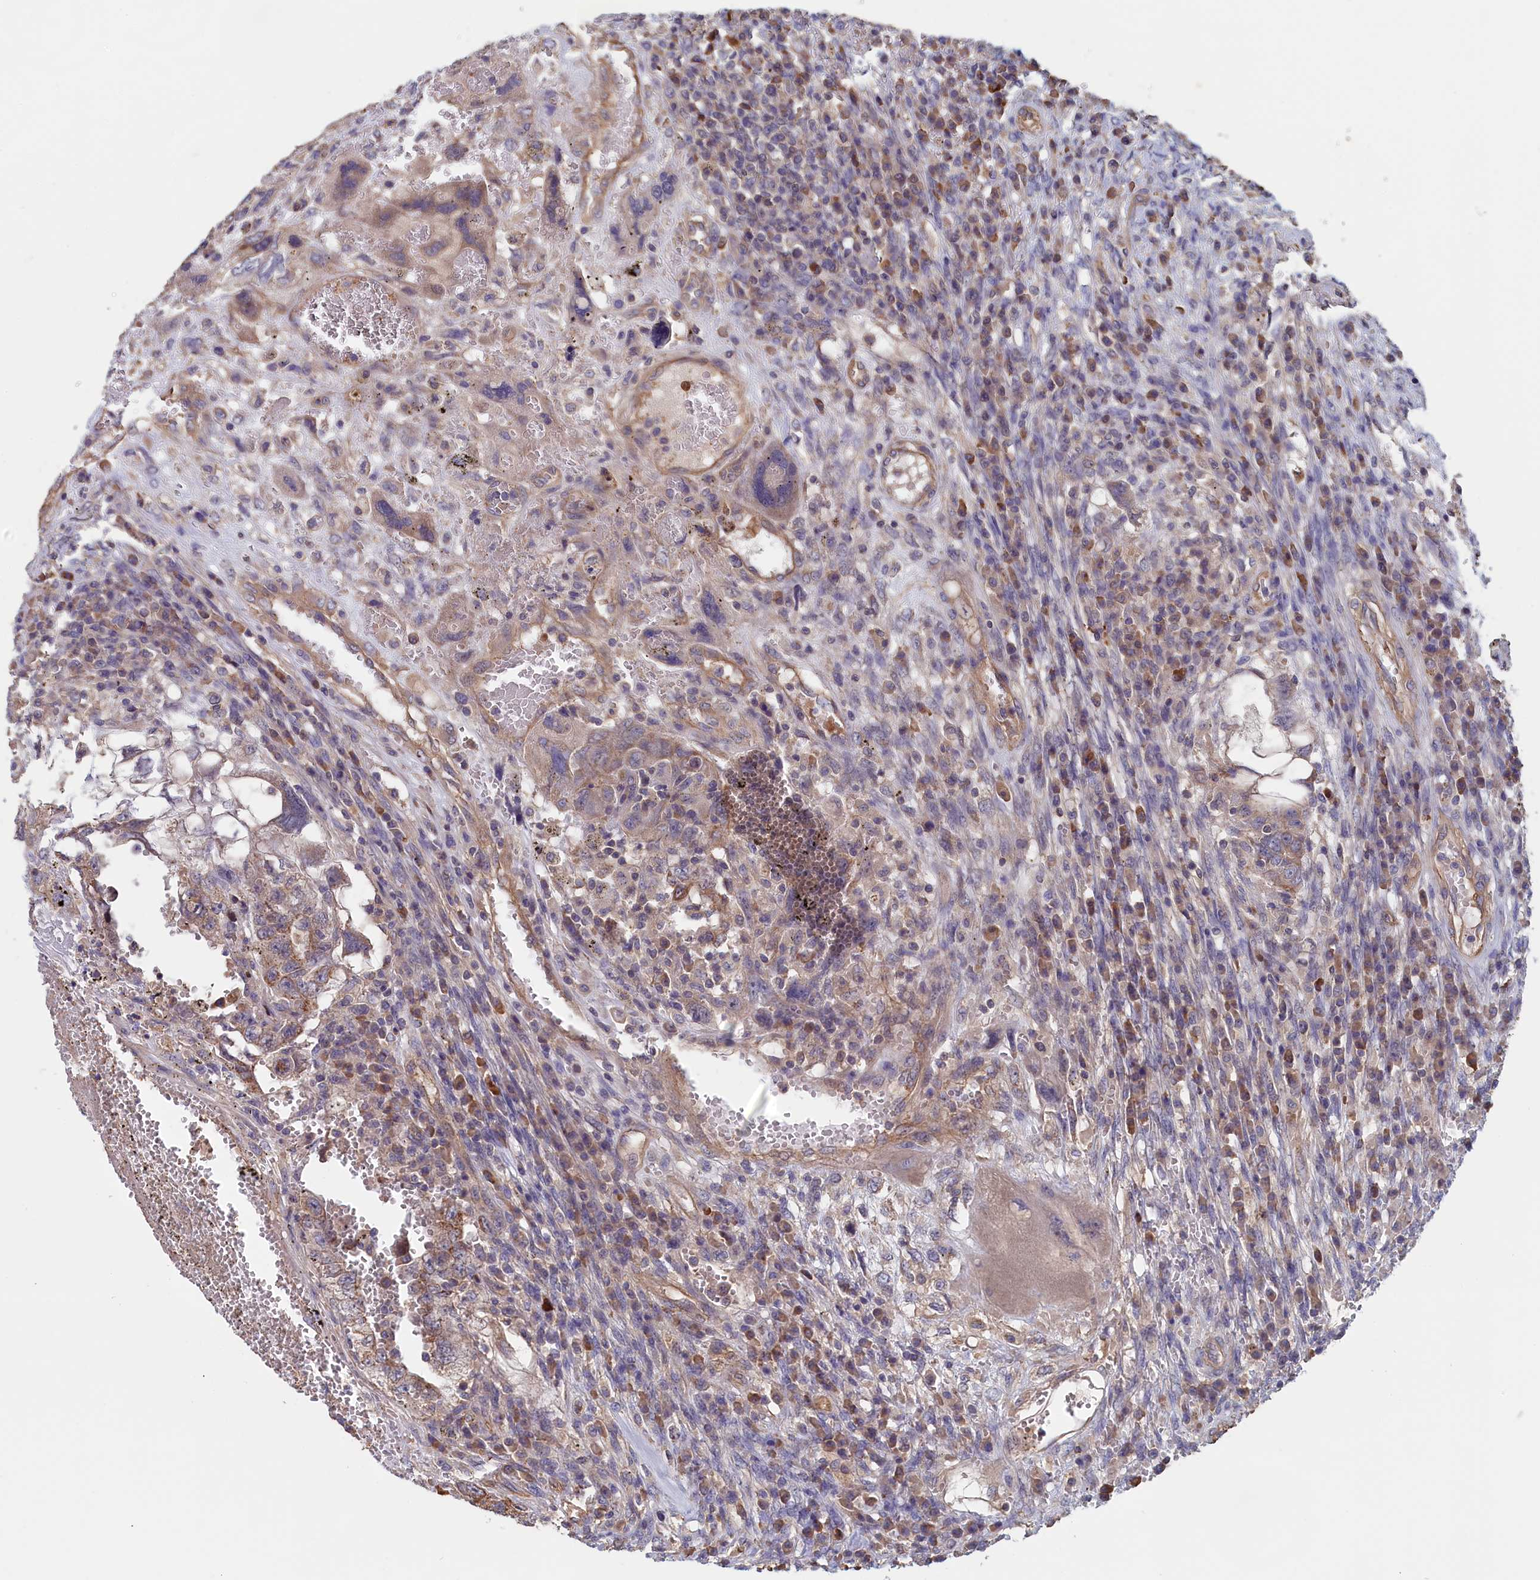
{"staining": {"intensity": "moderate", "quantity": "<25%", "location": "cytoplasmic/membranous"}, "tissue": "testis cancer", "cell_type": "Tumor cells", "image_type": "cancer", "snomed": [{"axis": "morphology", "description": "Carcinoma, Embryonal, NOS"}, {"axis": "topography", "description": "Testis"}], "caption": "Embryonal carcinoma (testis) stained for a protein (brown) displays moderate cytoplasmic/membranous positive staining in approximately <25% of tumor cells.", "gene": "ANKRD2", "patient": {"sex": "male", "age": 26}}